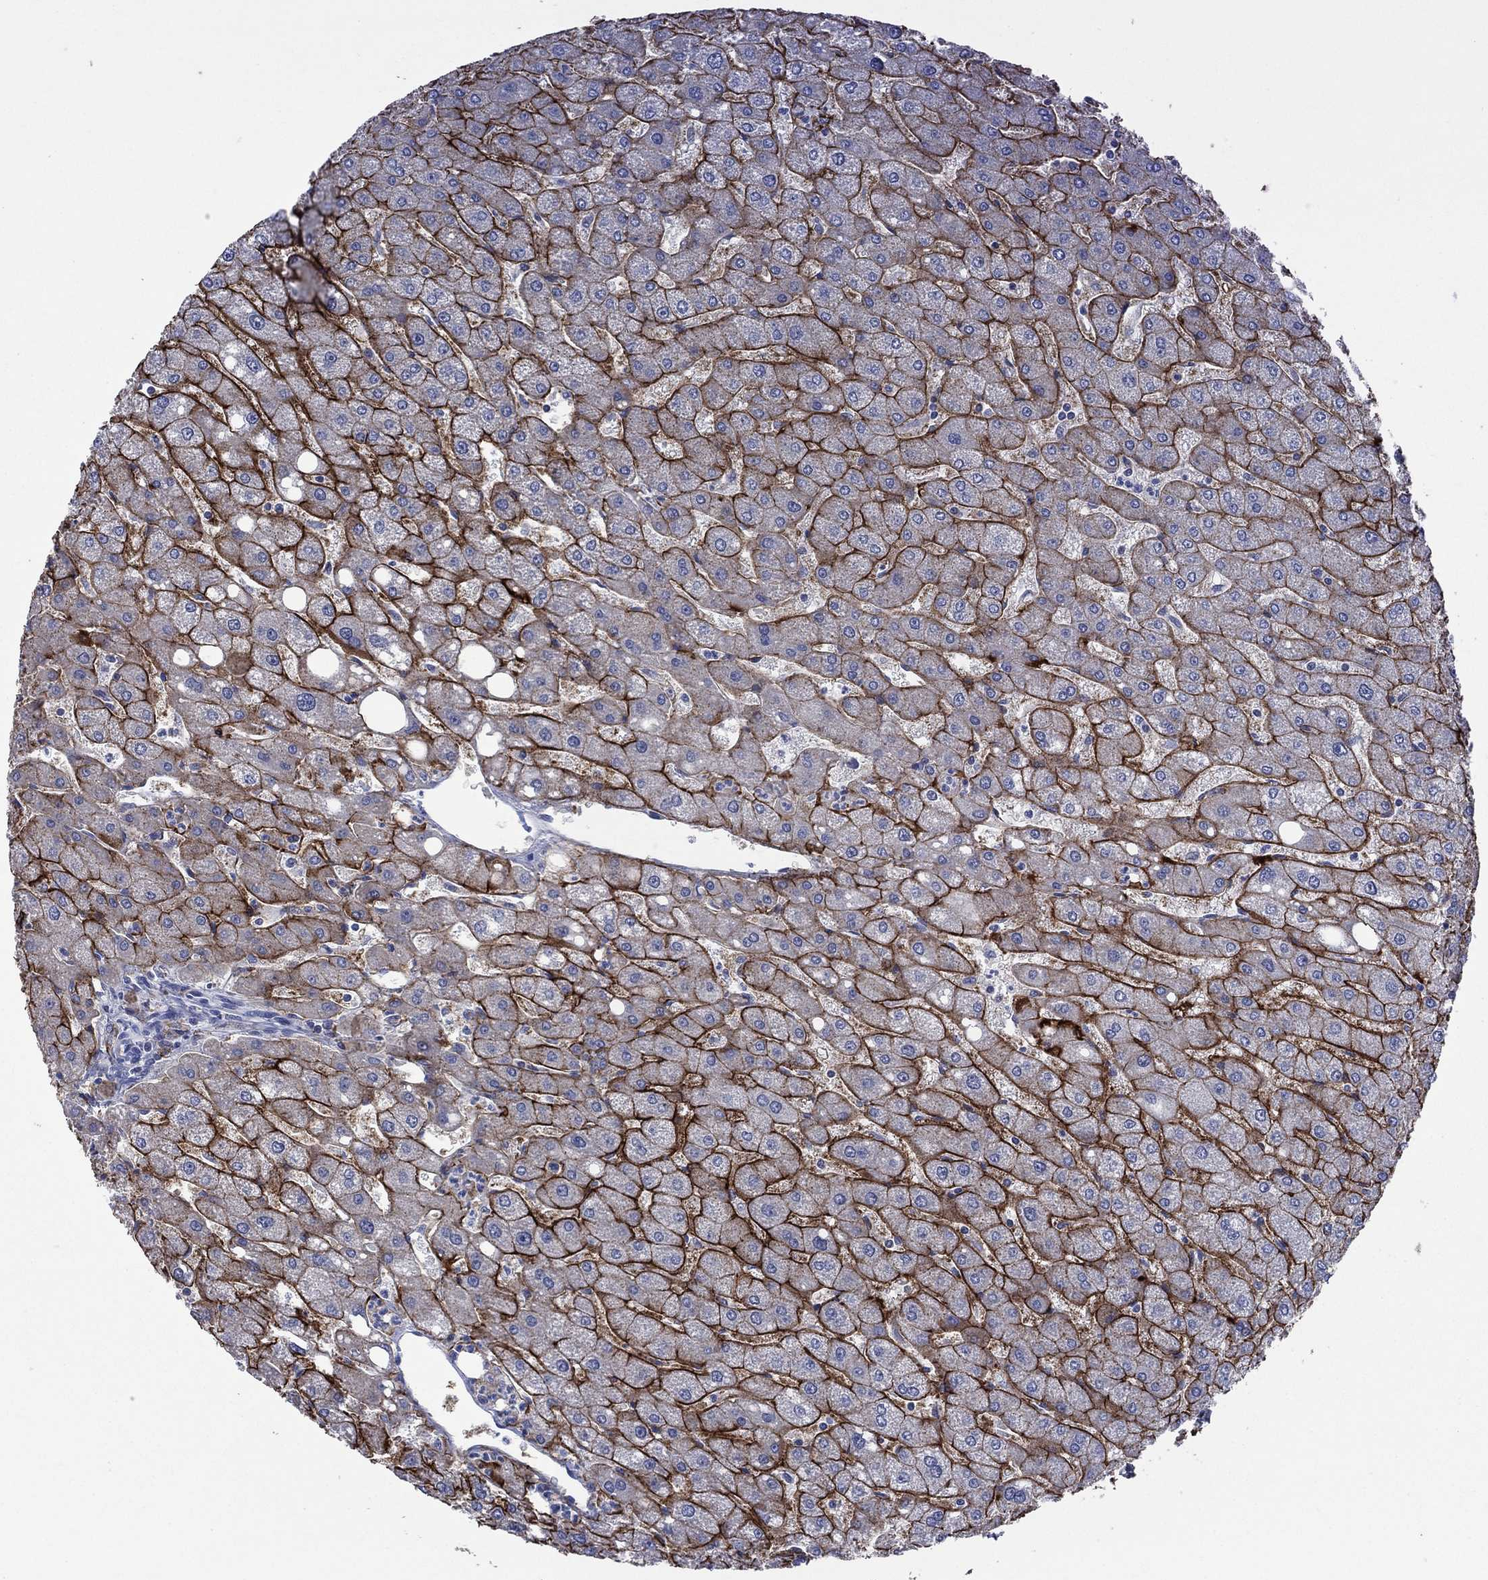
{"staining": {"intensity": "negative", "quantity": "none", "location": "none"}, "tissue": "liver", "cell_type": "Cholangiocytes", "image_type": "normal", "snomed": [{"axis": "morphology", "description": "Normal tissue, NOS"}, {"axis": "topography", "description": "Liver"}], "caption": "High power microscopy image of an immunohistochemistry image of benign liver, revealing no significant staining in cholangiocytes.", "gene": "SDC1", "patient": {"sex": "male", "age": 67}}